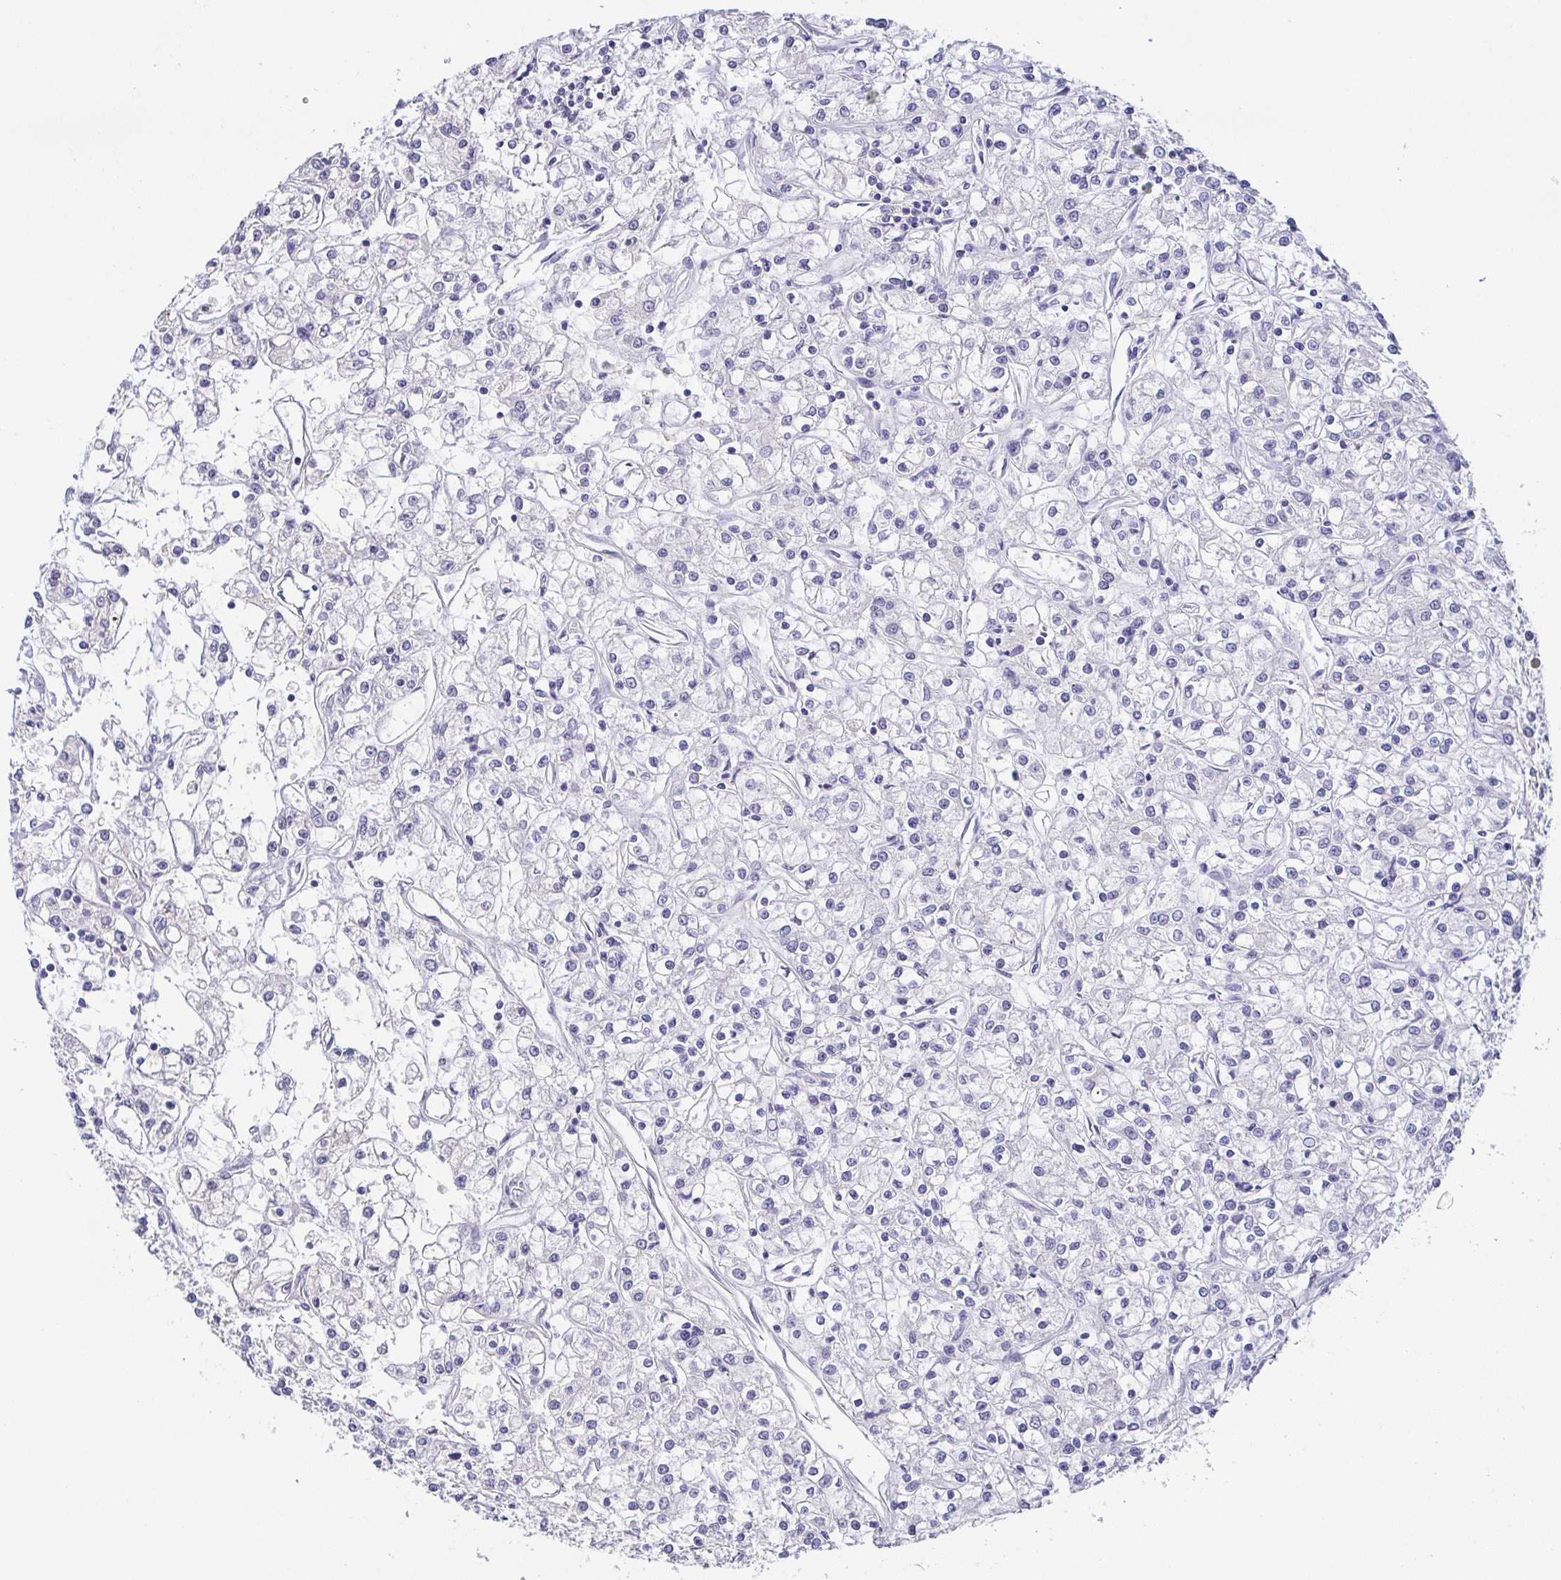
{"staining": {"intensity": "negative", "quantity": "none", "location": "none"}, "tissue": "renal cancer", "cell_type": "Tumor cells", "image_type": "cancer", "snomed": [{"axis": "morphology", "description": "Adenocarcinoma, NOS"}, {"axis": "topography", "description": "Kidney"}], "caption": "DAB immunohistochemical staining of adenocarcinoma (renal) exhibits no significant positivity in tumor cells.", "gene": "NEFH", "patient": {"sex": "female", "age": 59}}